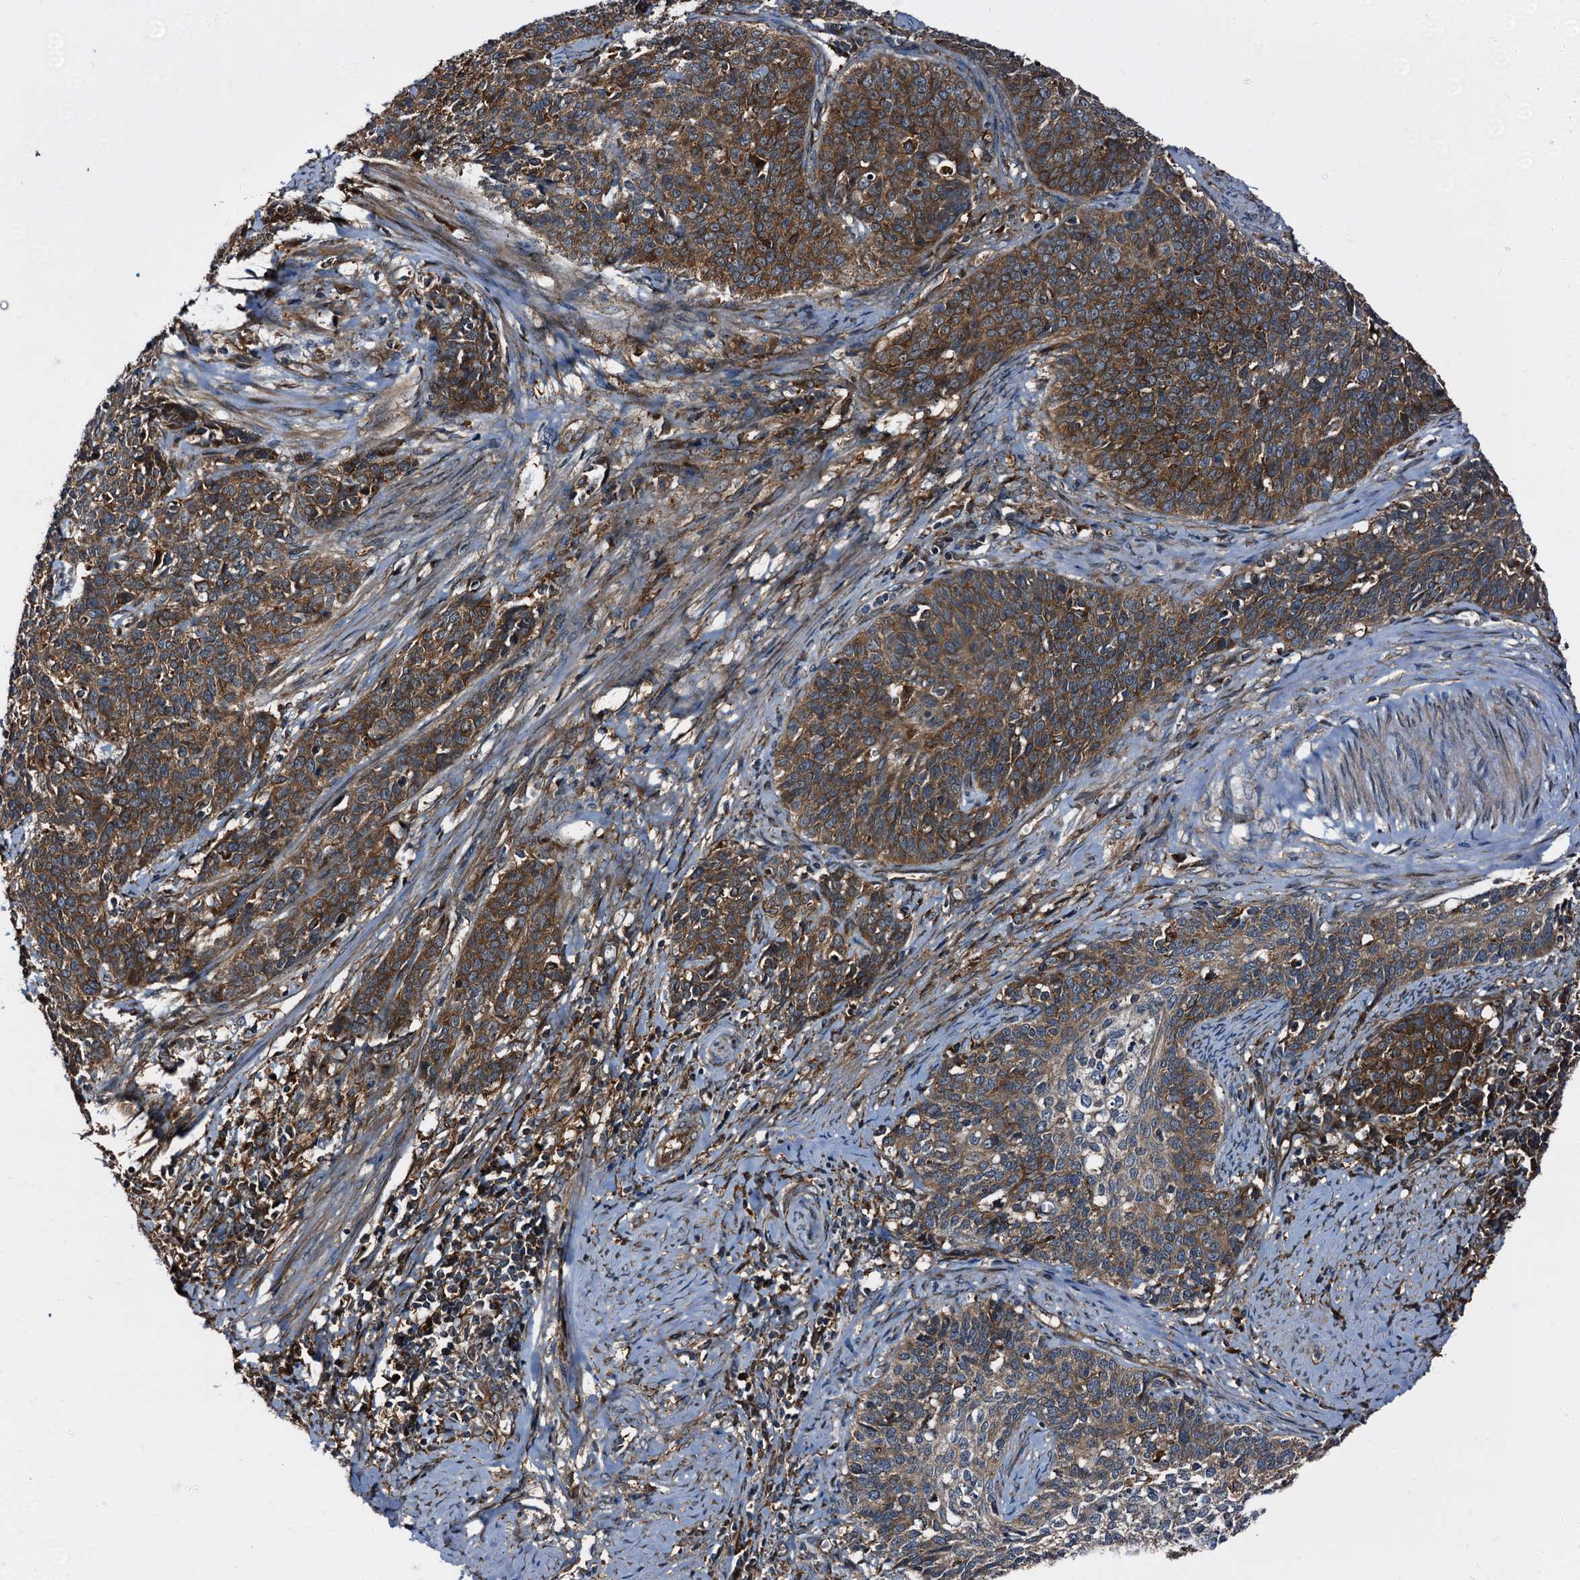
{"staining": {"intensity": "strong", "quantity": ">75%", "location": "cytoplasmic/membranous"}, "tissue": "cervical cancer", "cell_type": "Tumor cells", "image_type": "cancer", "snomed": [{"axis": "morphology", "description": "Squamous cell carcinoma, NOS"}, {"axis": "topography", "description": "Cervix"}], "caption": "Protein analysis of cervical cancer tissue demonstrates strong cytoplasmic/membranous staining in about >75% of tumor cells.", "gene": "PEX5", "patient": {"sex": "female", "age": 39}}